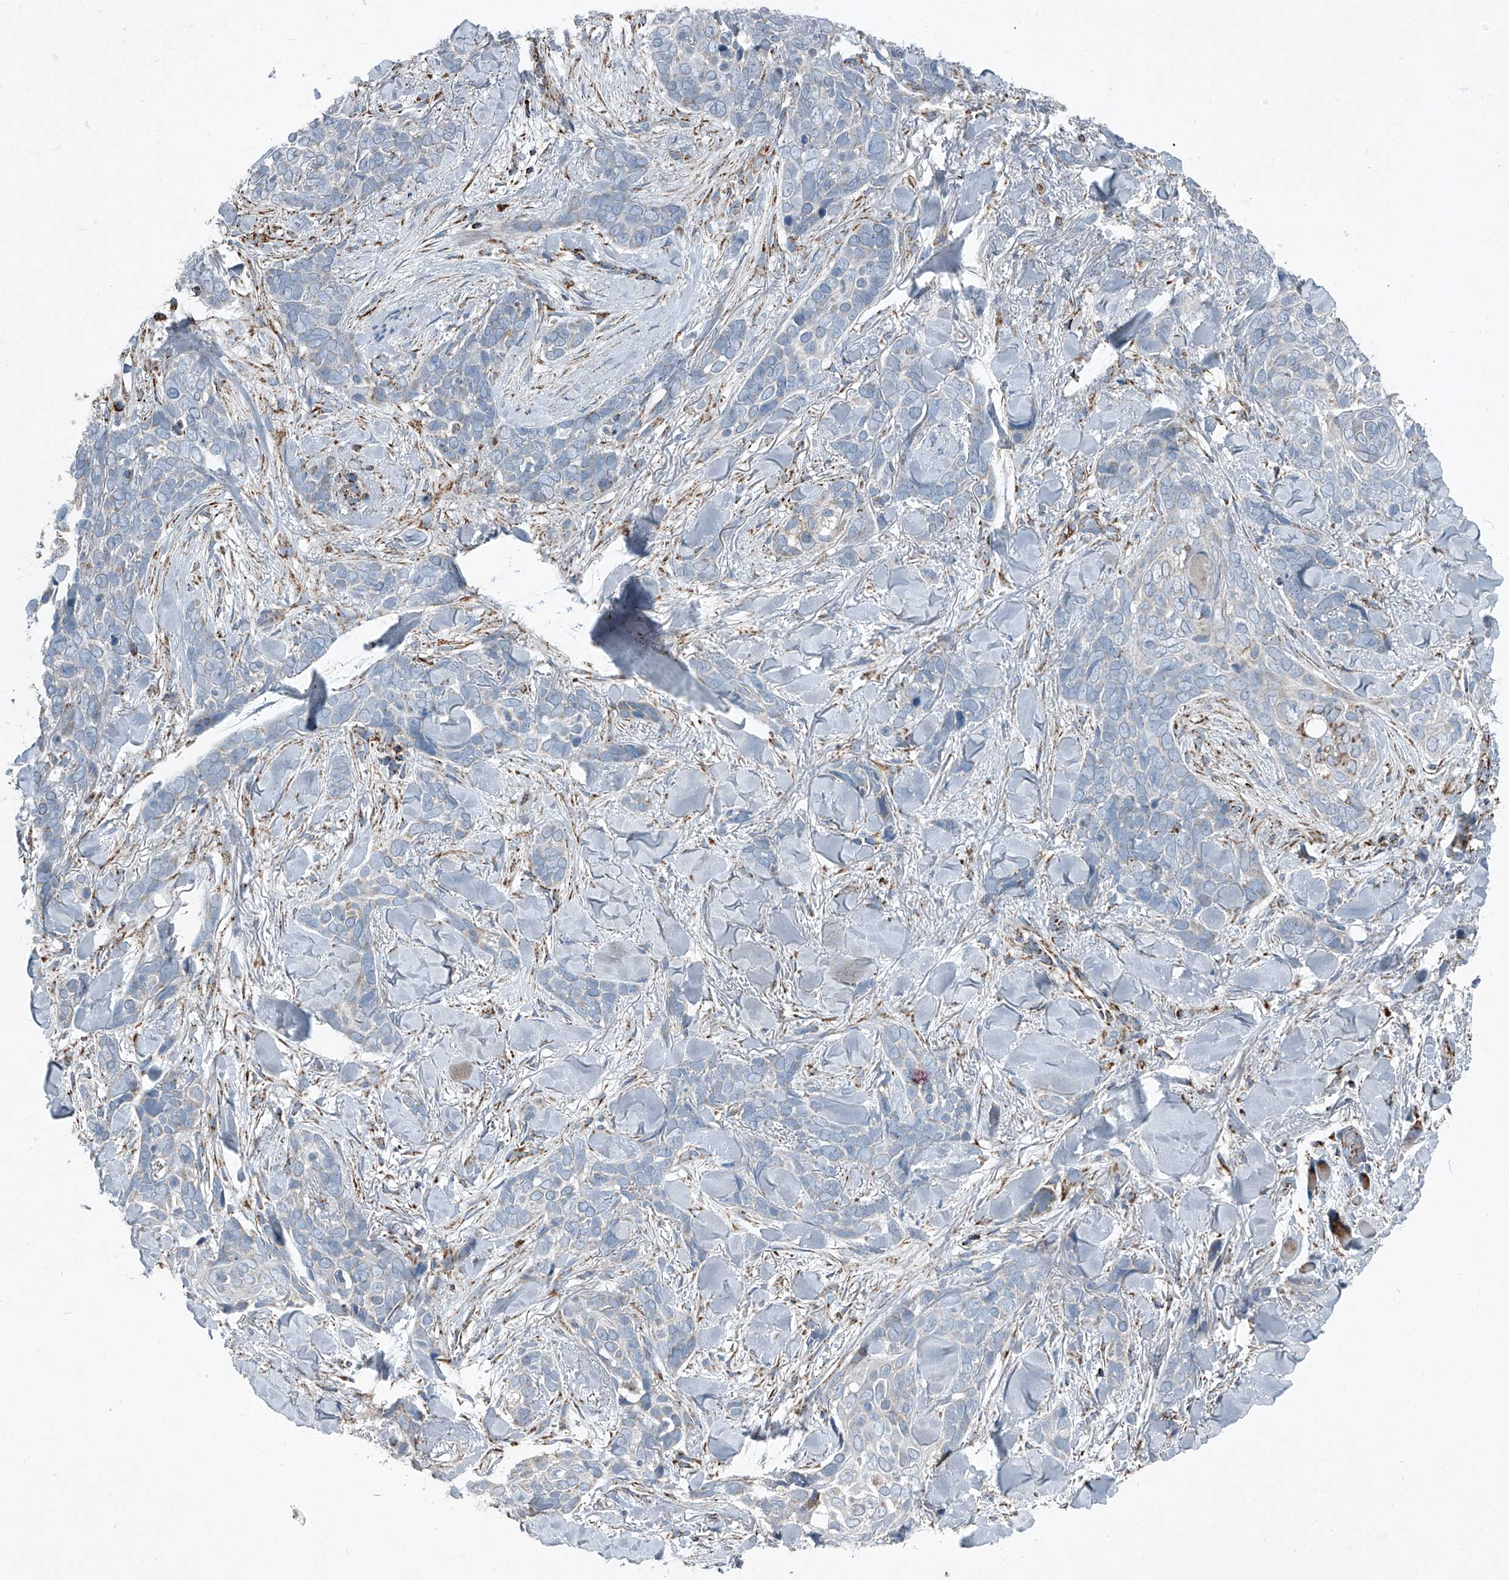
{"staining": {"intensity": "negative", "quantity": "none", "location": "none"}, "tissue": "skin cancer", "cell_type": "Tumor cells", "image_type": "cancer", "snomed": [{"axis": "morphology", "description": "Basal cell carcinoma"}, {"axis": "topography", "description": "Skin"}], "caption": "Immunohistochemistry (IHC) photomicrograph of human skin cancer stained for a protein (brown), which demonstrates no staining in tumor cells.", "gene": "CHRNA7", "patient": {"sex": "female", "age": 82}}